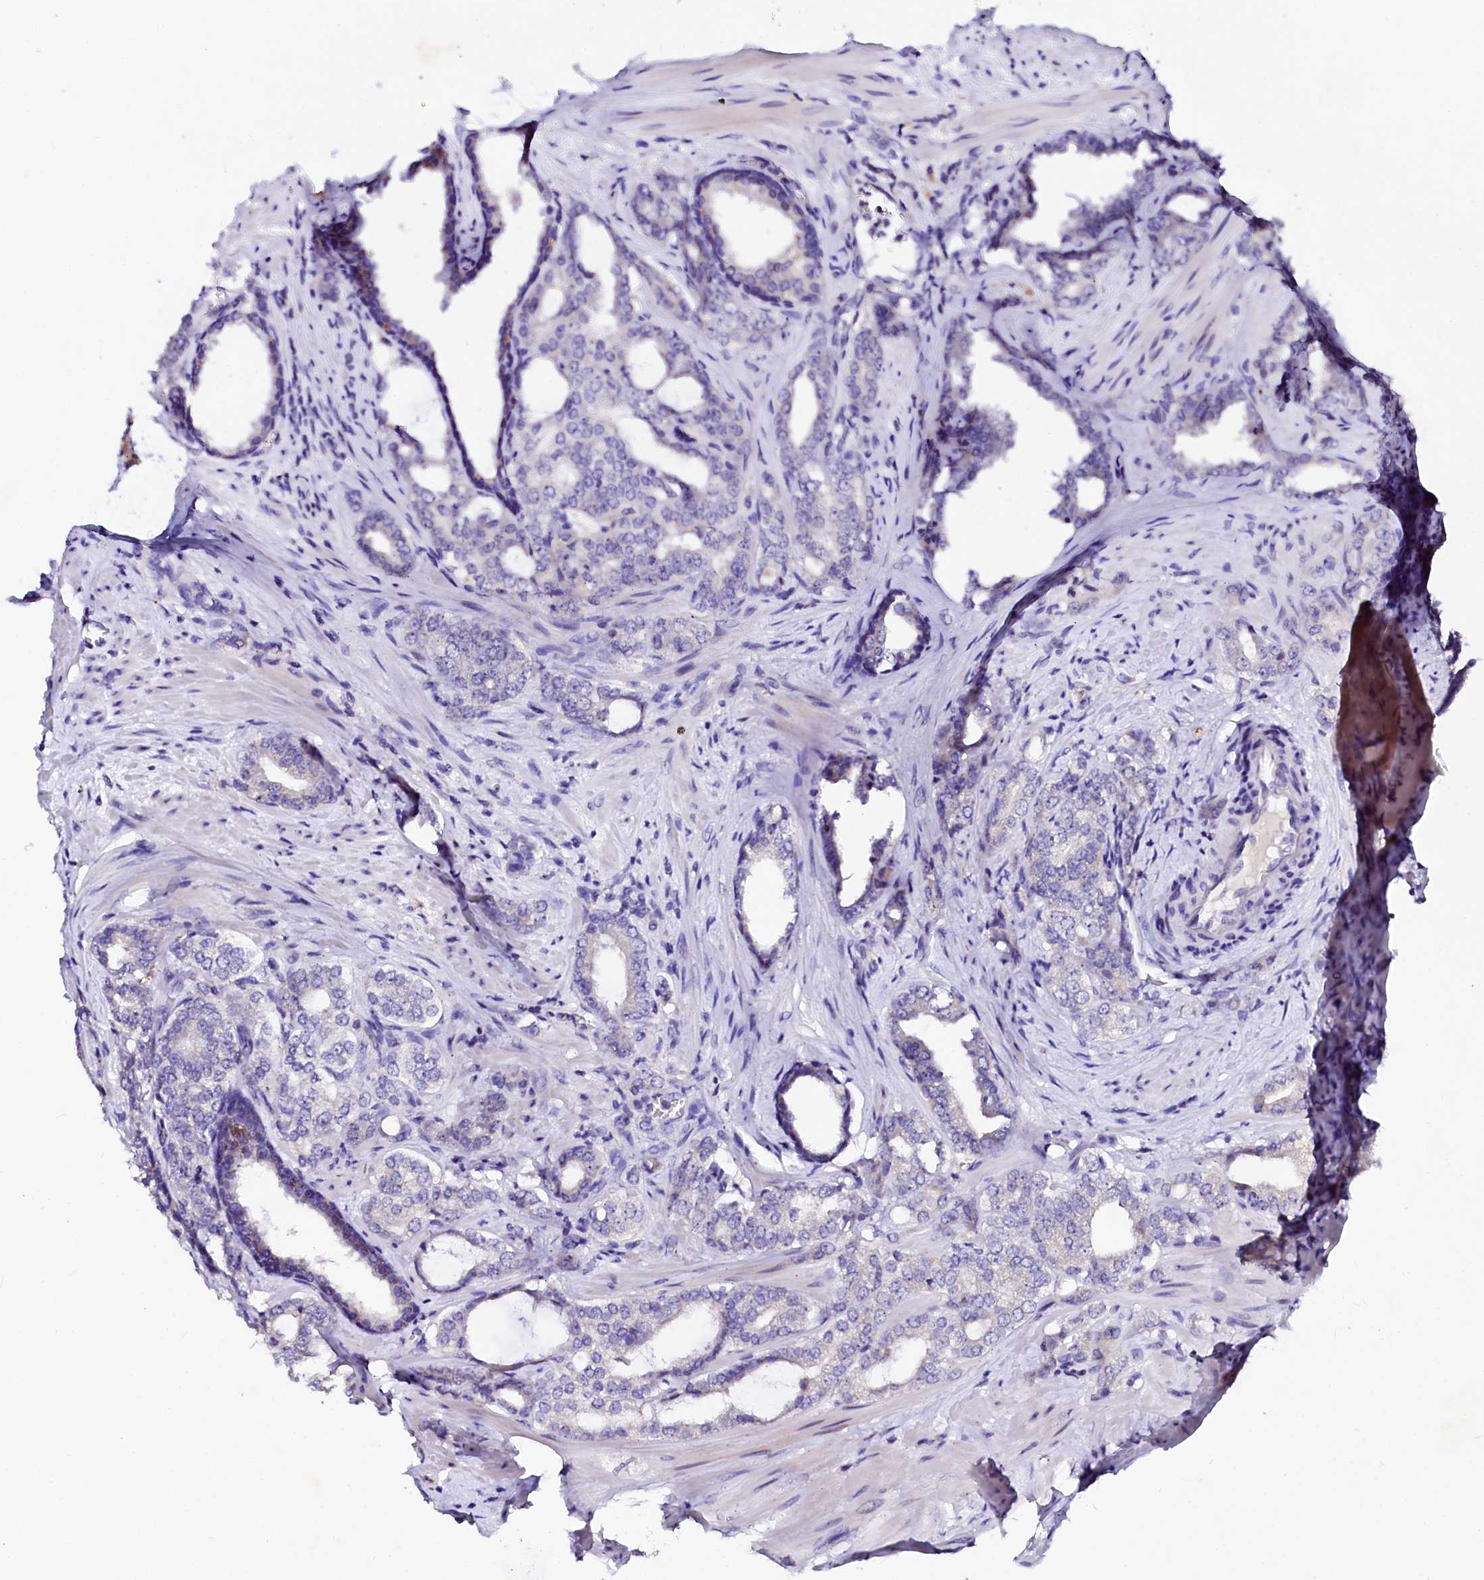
{"staining": {"intensity": "negative", "quantity": "none", "location": "none"}, "tissue": "prostate cancer", "cell_type": "Tumor cells", "image_type": "cancer", "snomed": [{"axis": "morphology", "description": "Adenocarcinoma, High grade"}, {"axis": "topography", "description": "Prostate"}], "caption": "A histopathology image of human prostate cancer (high-grade adenocarcinoma) is negative for staining in tumor cells. (DAB (3,3'-diaminobenzidine) immunohistochemistry with hematoxylin counter stain).", "gene": "NALF1", "patient": {"sex": "male", "age": 64}}